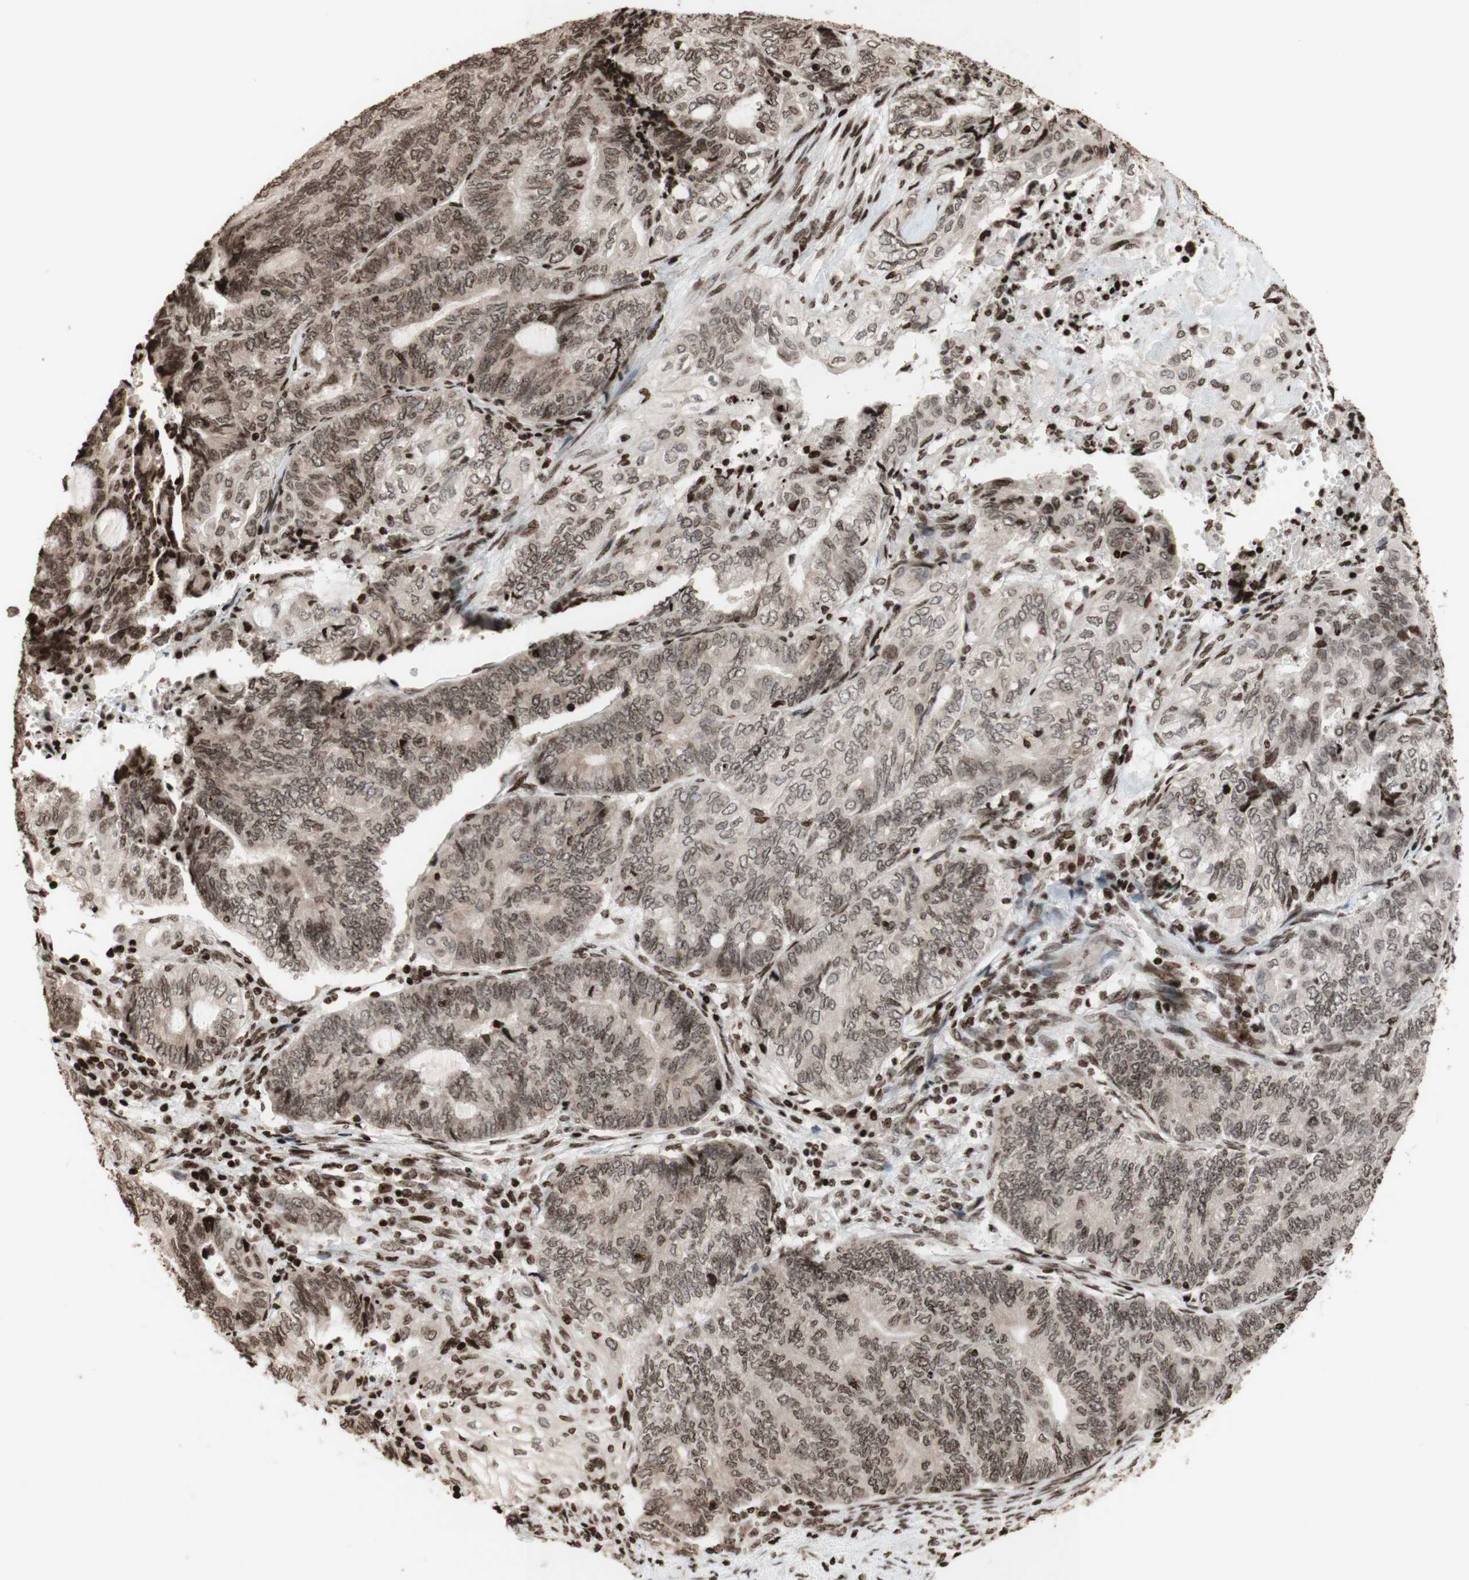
{"staining": {"intensity": "moderate", "quantity": ">75%", "location": "nuclear"}, "tissue": "endometrial cancer", "cell_type": "Tumor cells", "image_type": "cancer", "snomed": [{"axis": "morphology", "description": "Adenocarcinoma, NOS"}, {"axis": "topography", "description": "Uterus"}, {"axis": "topography", "description": "Endometrium"}], "caption": "An image showing moderate nuclear positivity in about >75% of tumor cells in adenocarcinoma (endometrial), as visualized by brown immunohistochemical staining.", "gene": "NCAPD2", "patient": {"sex": "female", "age": 70}}